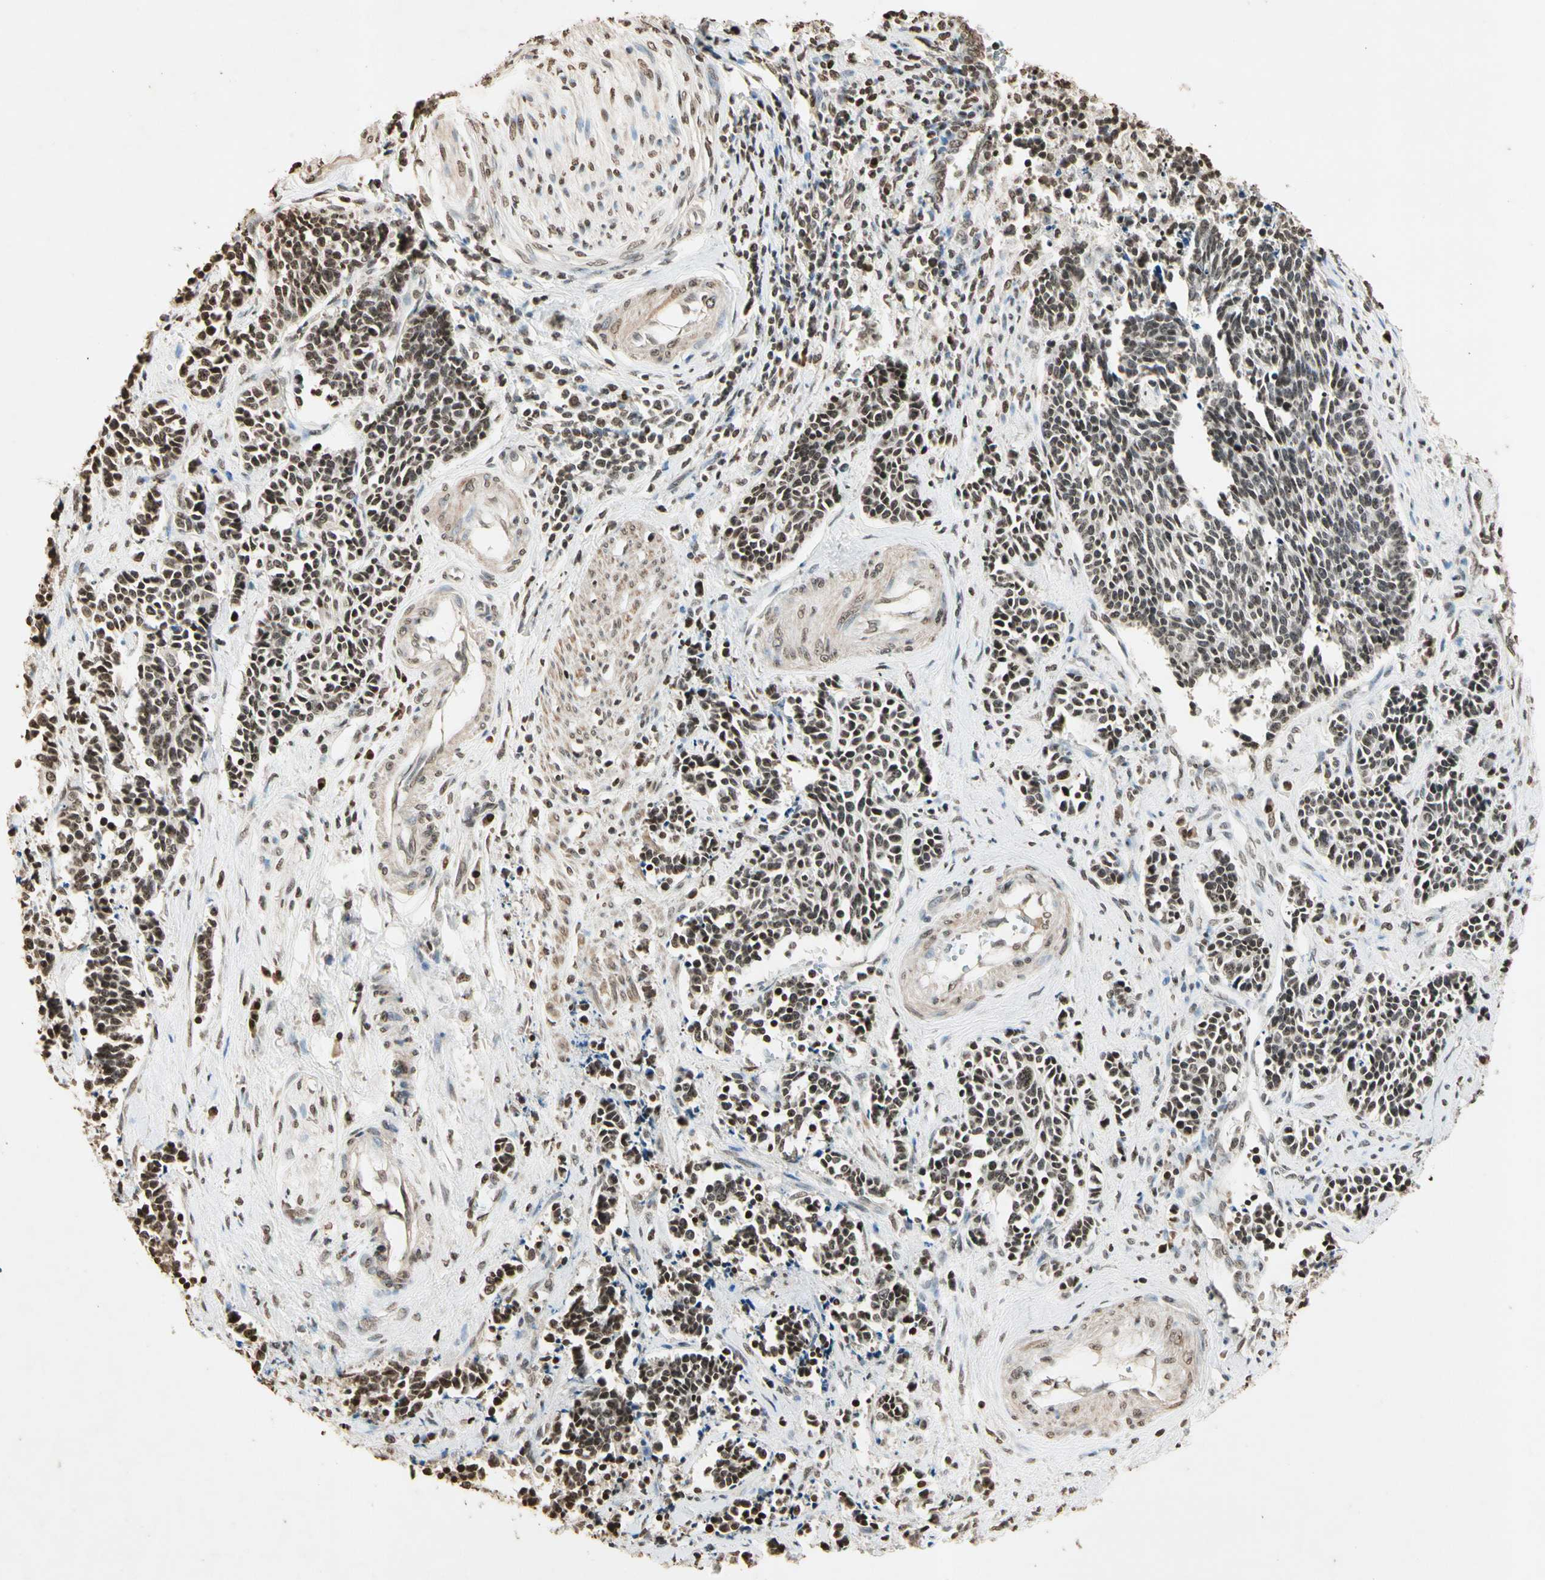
{"staining": {"intensity": "moderate", "quantity": "25%-75%", "location": "nuclear"}, "tissue": "cervical cancer", "cell_type": "Tumor cells", "image_type": "cancer", "snomed": [{"axis": "morphology", "description": "Squamous cell carcinoma, NOS"}, {"axis": "topography", "description": "Cervix"}], "caption": "A high-resolution micrograph shows immunohistochemistry staining of cervical cancer (squamous cell carcinoma), which demonstrates moderate nuclear positivity in about 25%-75% of tumor cells.", "gene": "TOP1", "patient": {"sex": "female", "age": 35}}